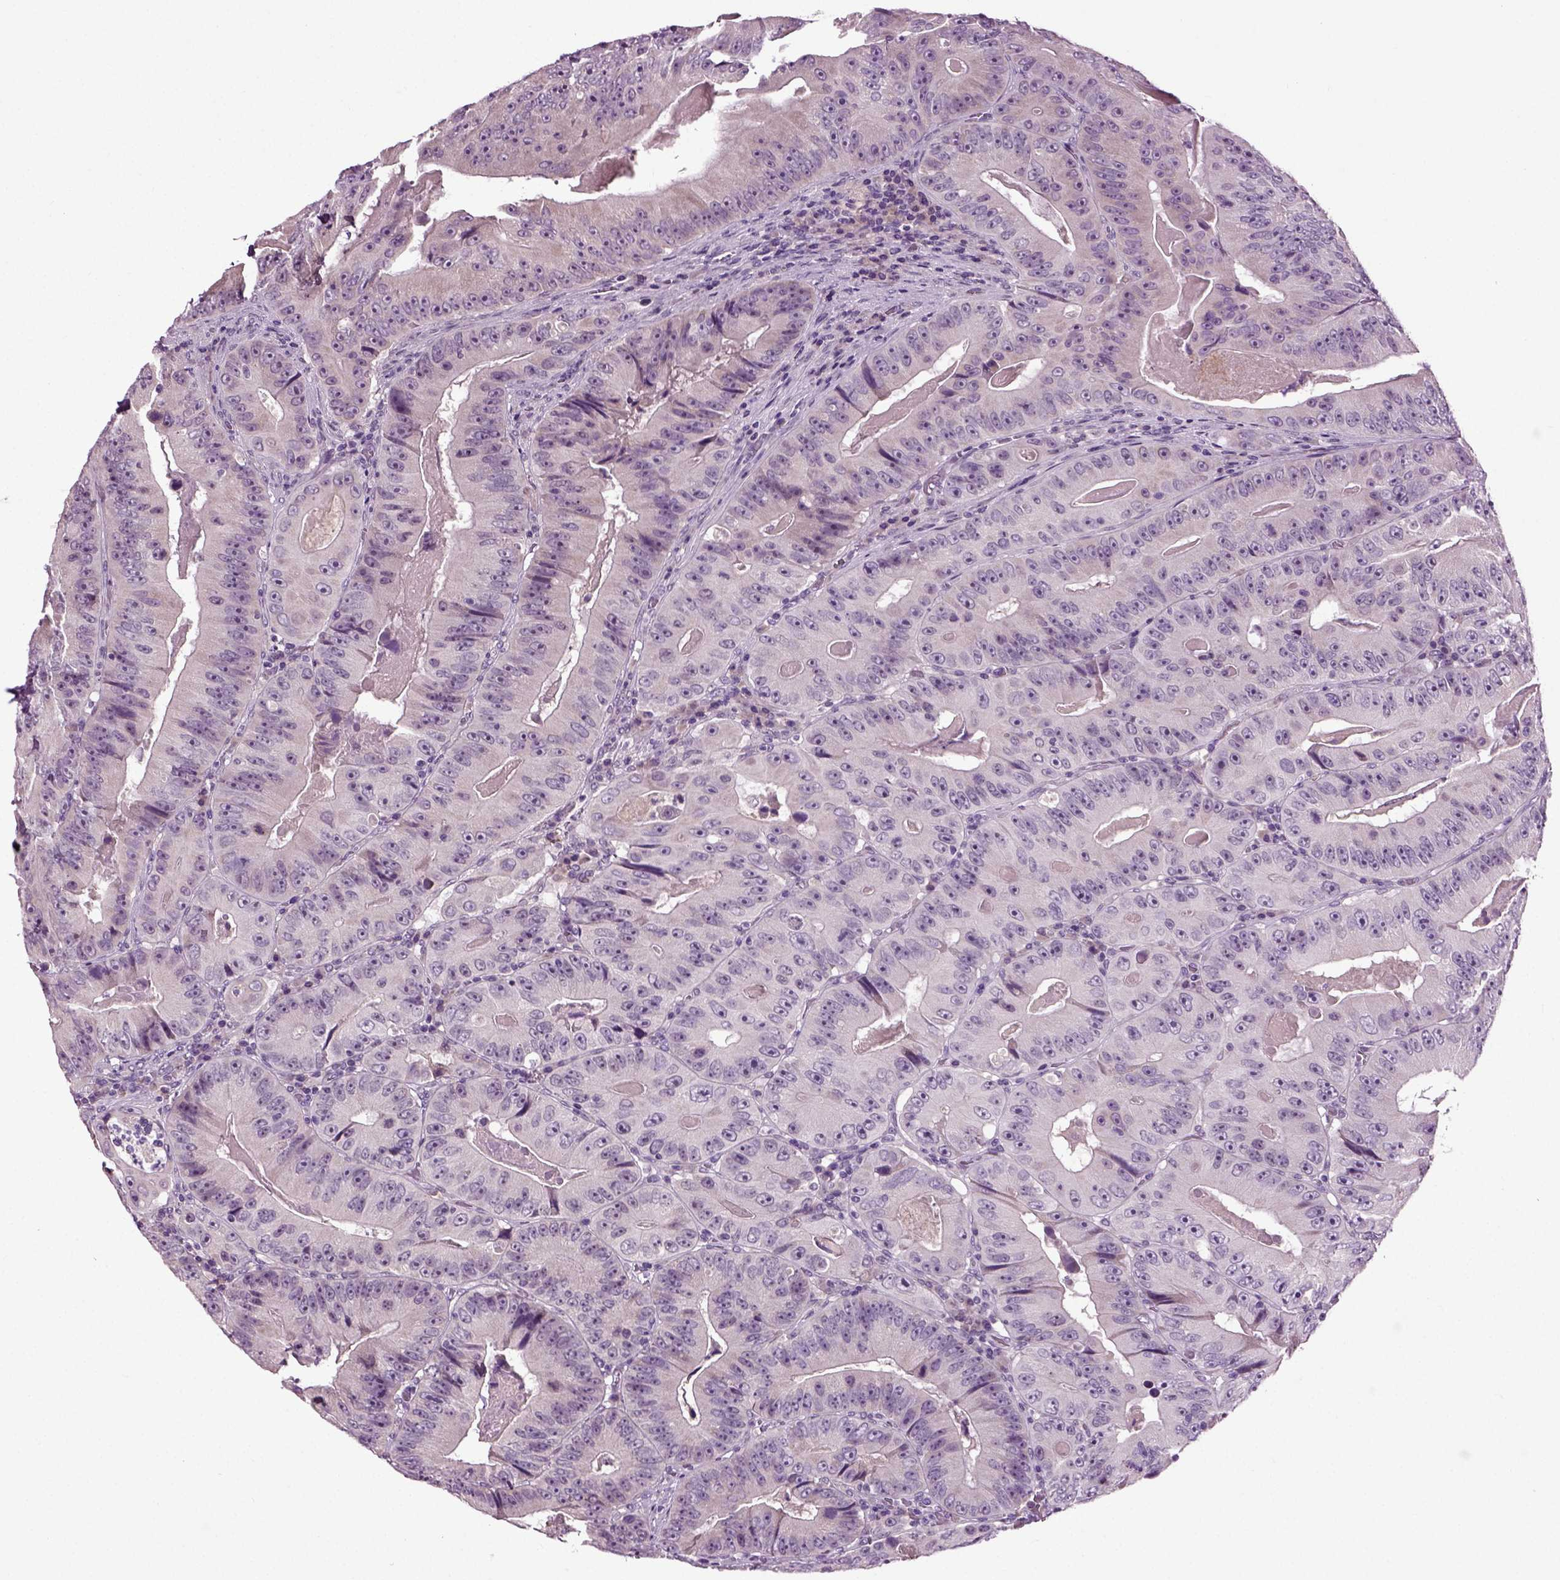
{"staining": {"intensity": "negative", "quantity": "none", "location": "none"}, "tissue": "colorectal cancer", "cell_type": "Tumor cells", "image_type": "cancer", "snomed": [{"axis": "morphology", "description": "Adenocarcinoma, NOS"}, {"axis": "topography", "description": "Colon"}], "caption": "Tumor cells show no significant protein expression in colorectal adenocarcinoma.", "gene": "SPATA17", "patient": {"sex": "female", "age": 86}}